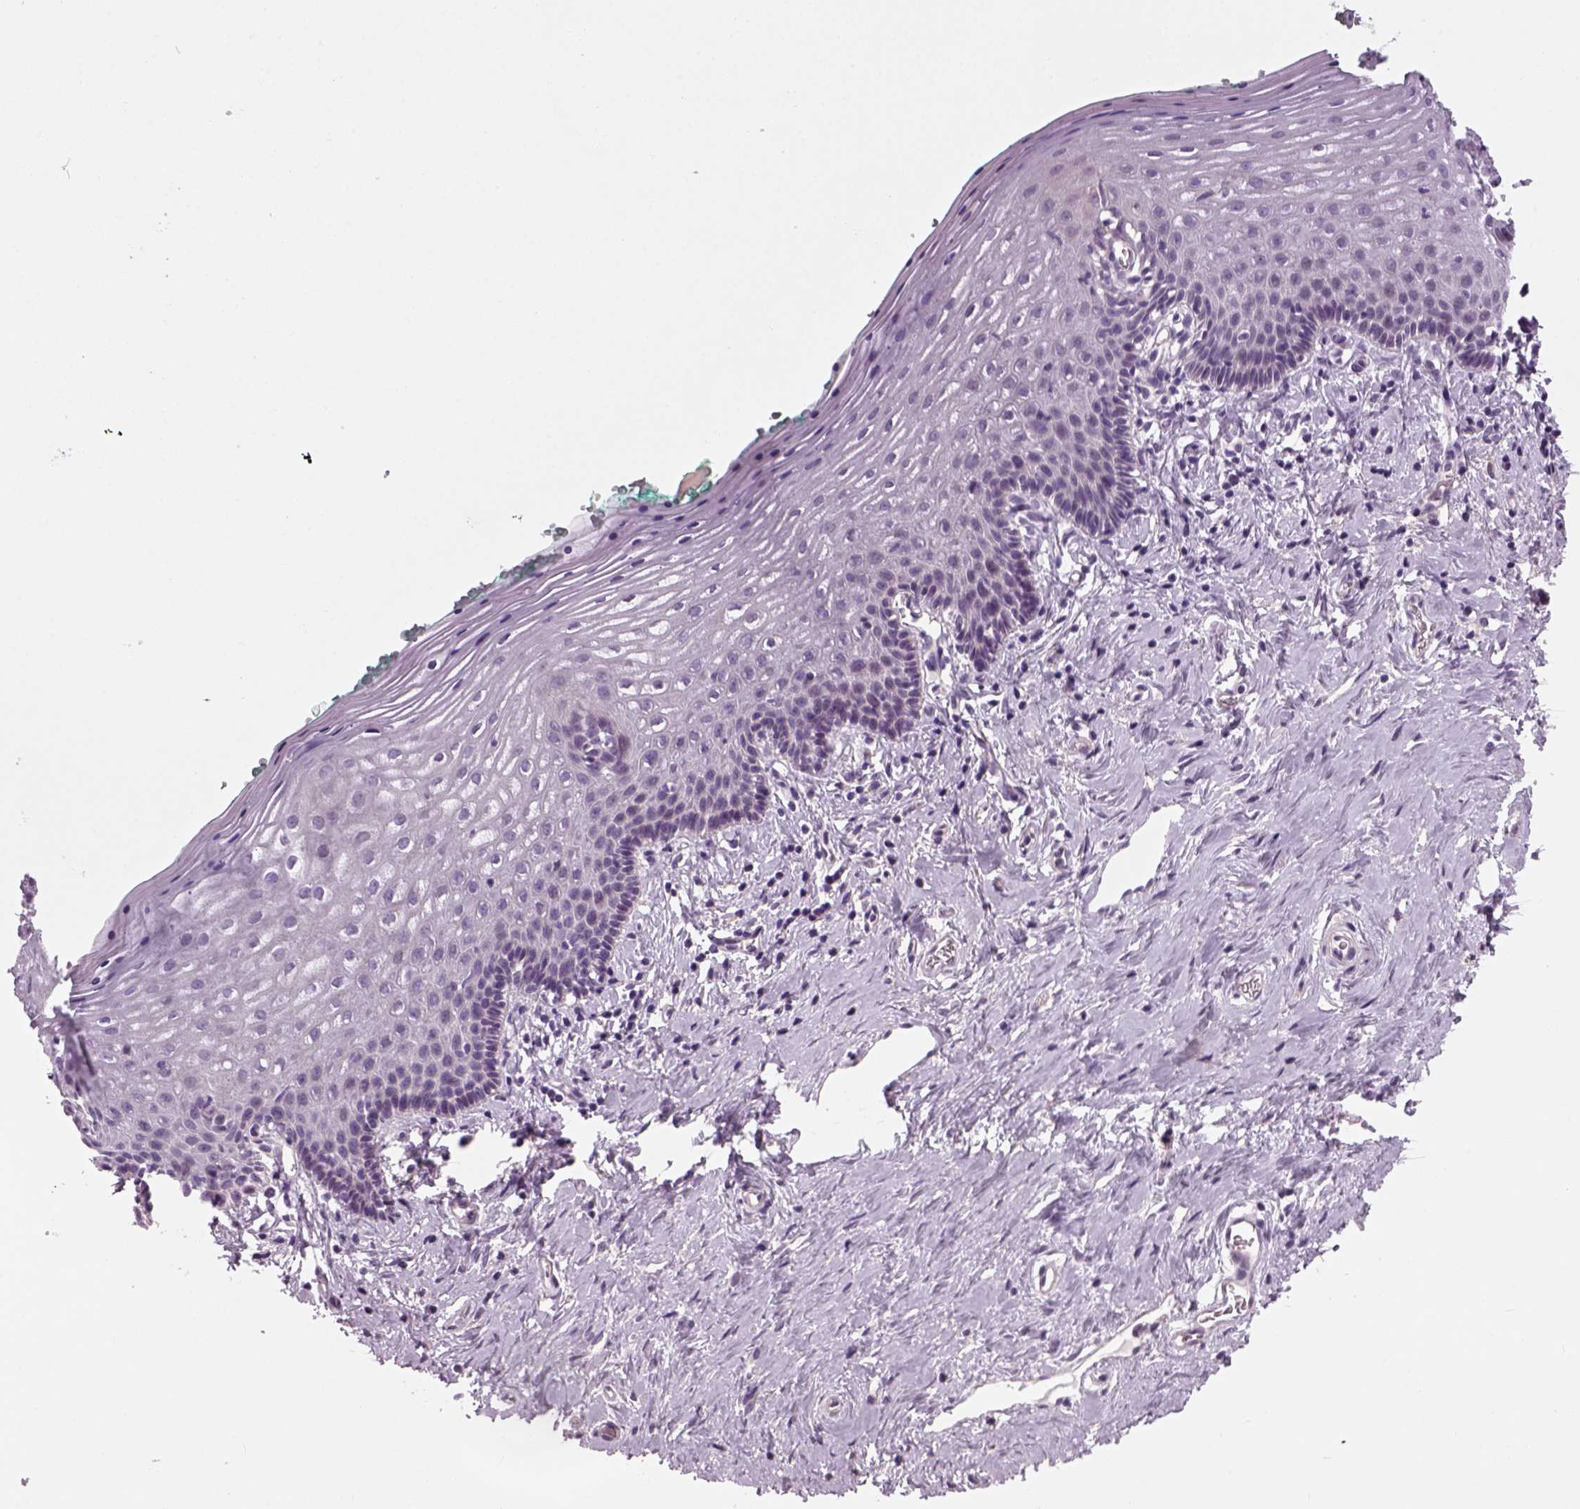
{"staining": {"intensity": "negative", "quantity": "none", "location": "none"}, "tissue": "vagina", "cell_type": "Squamous epithelial cells", "image_type": "normal", "snomed": [{"axis": "morphology", "description": "Normal tissue, NOS"}, {"axis": "topography", "description": "Vagina"}], "caption": "Immunohistochemistry of unremarkable human vagina reveals no expression in squamous epithelial cells.", "gene": "ELOVL3", "patient": {"sex": "female", "age": 42}}